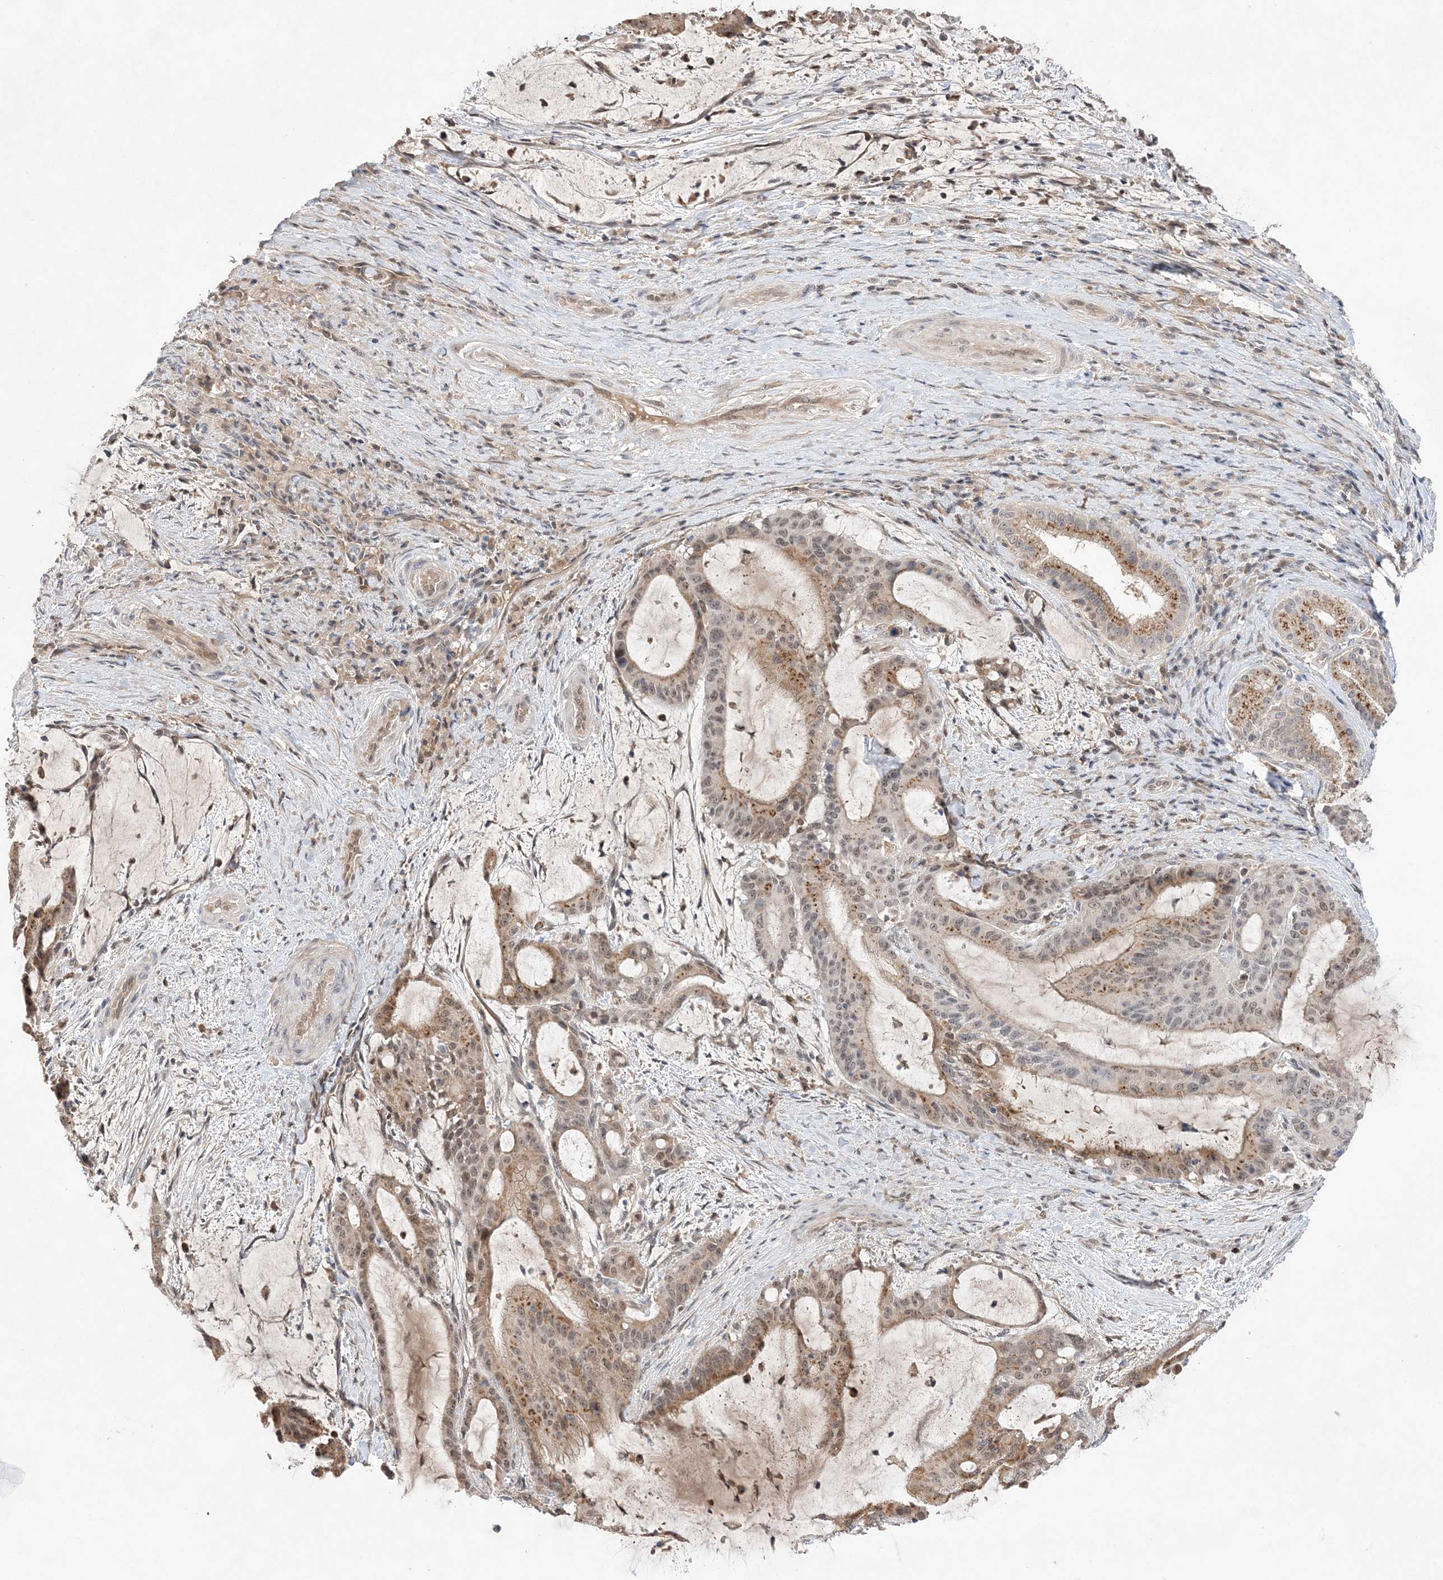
{"staining": {"intensity": "moderate", "quantity": ">75%", "location": "cytoplasmic/membranous,nuclear"}, "tissue": "liver cancer", "cell_type": "Tumor cells", "image_type": "cancer", "snomed": [{"axis": "morphology", "description": "Normal tissue, NOS"}, {"axis": "morphology", "description": "Cholangiocarcinoma"}, {"axis": "topography", "description": "Liver"}, {"axis": "topography", "description": "Peripheral nerve tissue"}], "caption": "The micrograph displays immunohistochemical staining of liver cancer (cholangiocarcinoma). There is moderate cytoplasmic/membranous and nuclear positivity is appreciated in about >75% of tumor cells.", "gene": "TMEM132B", "patient": {"sex": "female", "age": 73}}